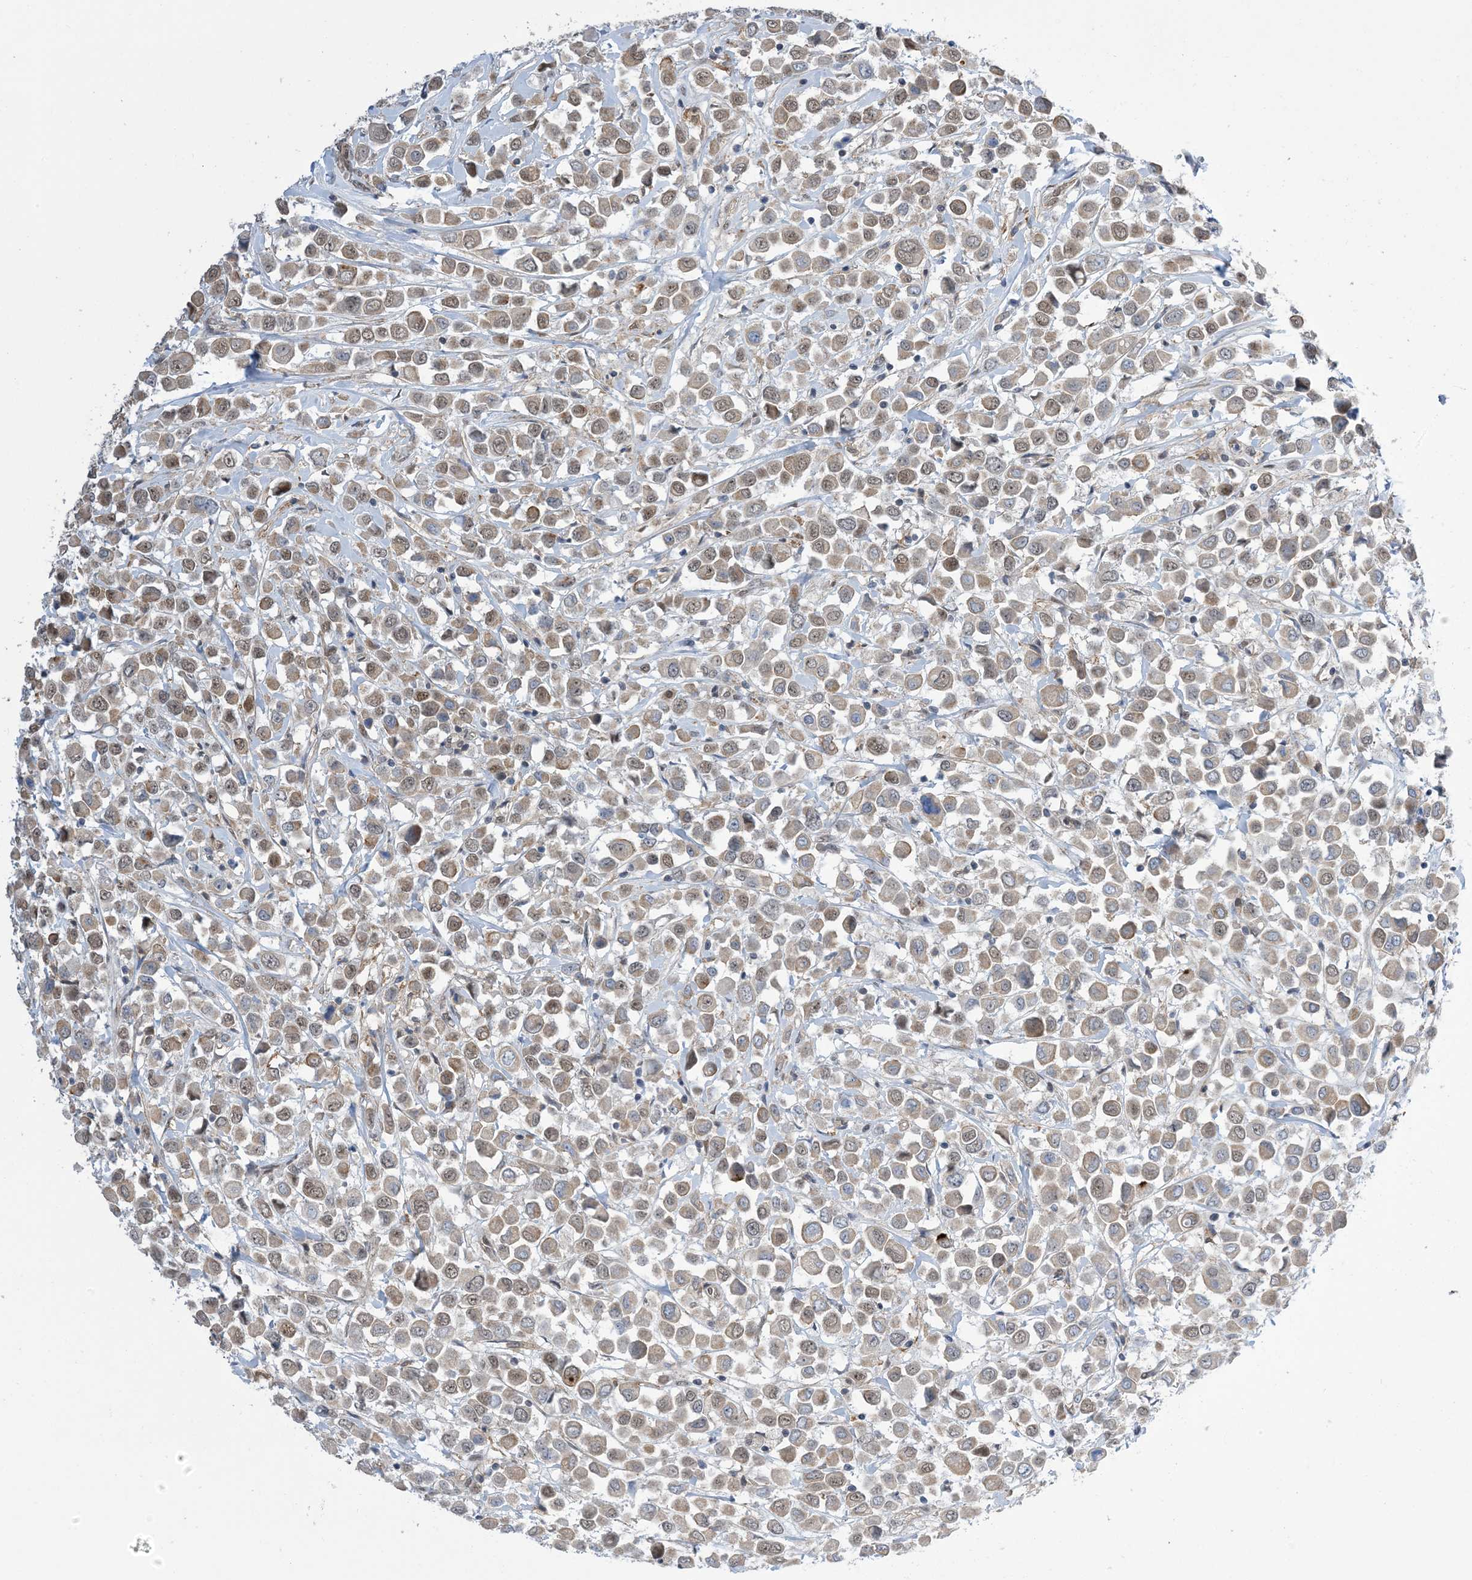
{"staining": {"intensity": "weak", "quantity": ">75%", "location": "cytoplasmic/membranous,nuclear"}, "tissue": "breast cancer", "cell_type": "Tumor cells", "image_type": "cancer", "snomed": [{"axis": "morphology", "description": "Duct carcinoma"}, {"axis": "topography", "description": "Breast"}], "caption": "Immunohistochemical staining of human infiltrating ductal carcinoma (breast) demonstrates weak cytoplasmic/membranous and nuclear protein staining in approximately >75% of tumor cells.", "gene": "ZNF8", "patient": {"sex": "female", "age": 61}}